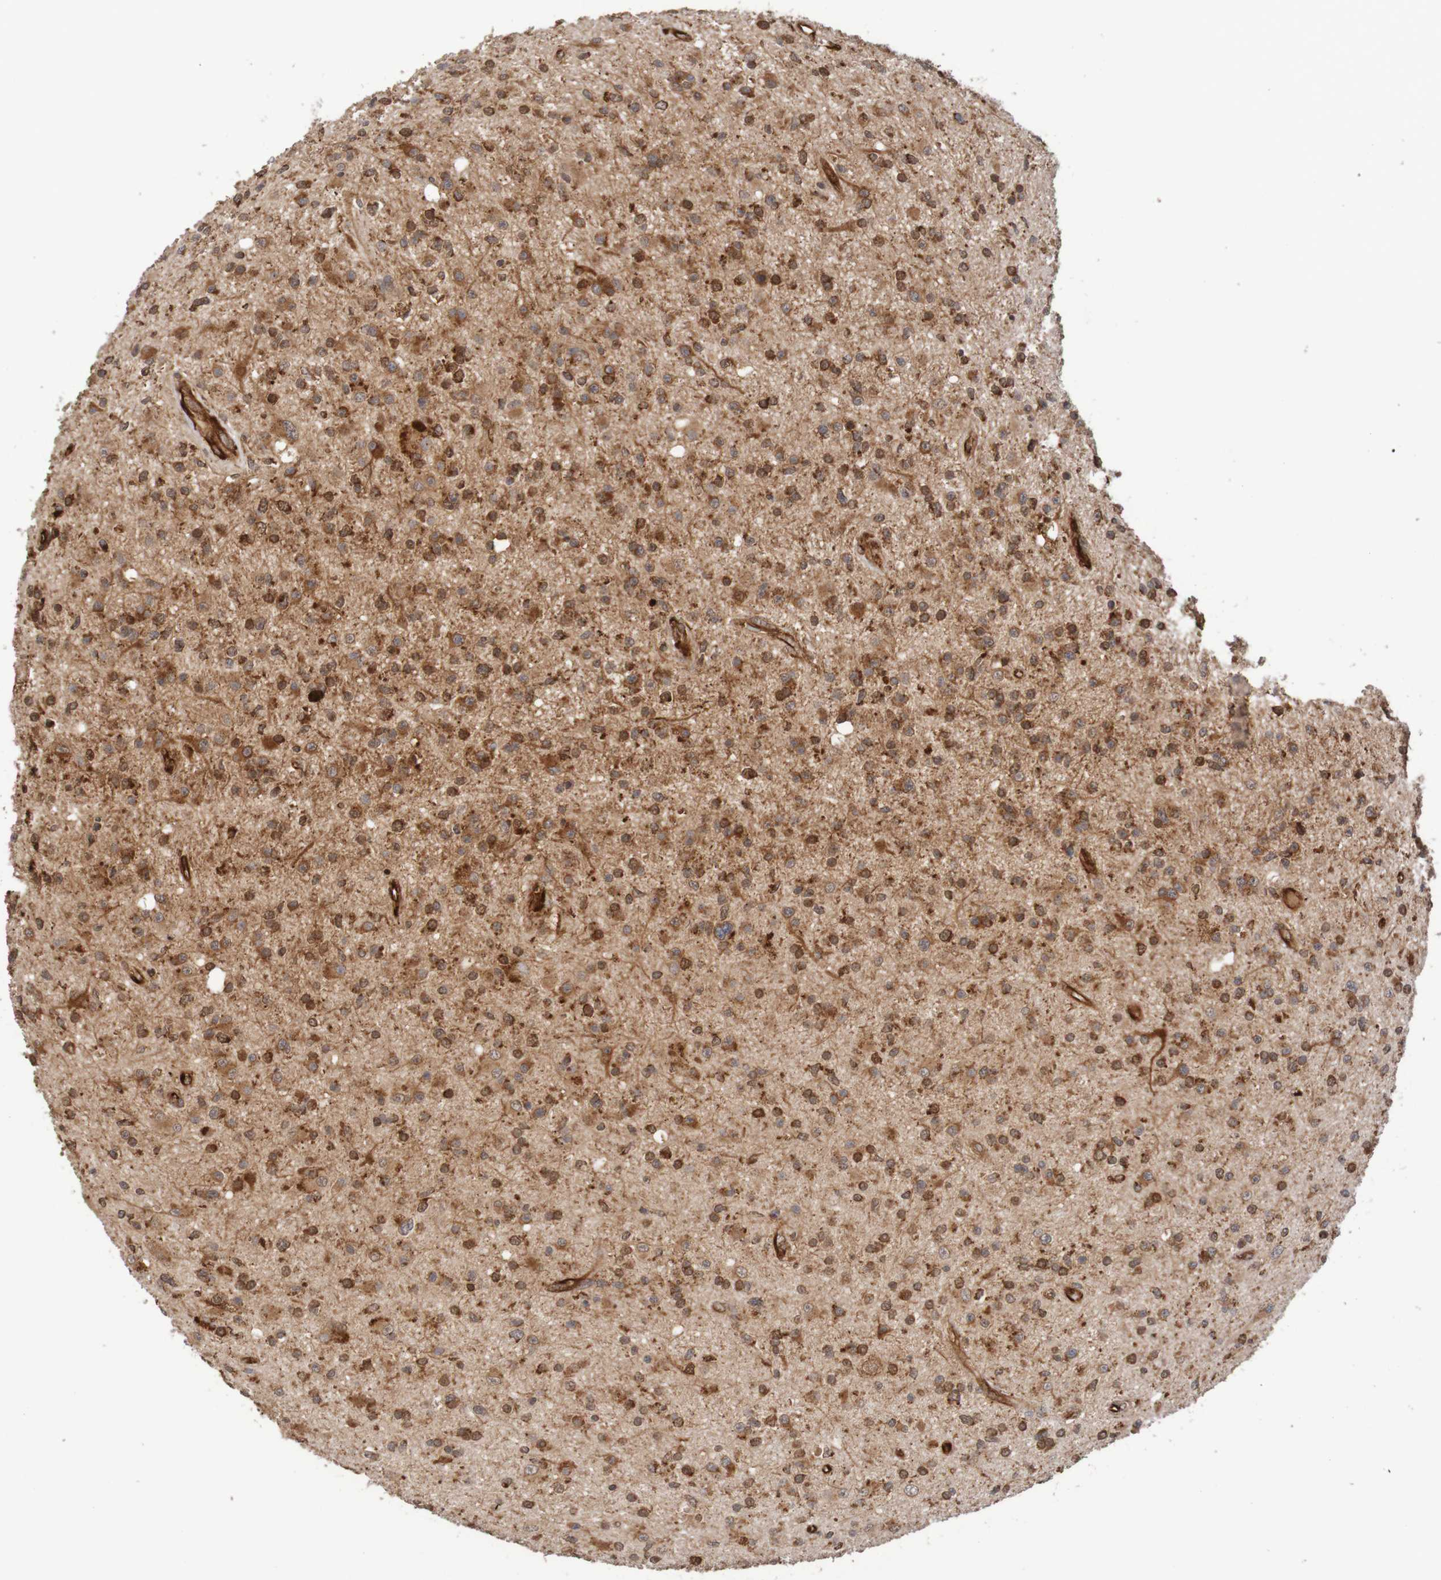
{"staining": {"intensity": "strong", "quantity": ">75%", "location": "cytoplasmic/membranous"}, "tissue": "glioma", "cell_type": "Tumor cells", "image_type": "cancer", "snomed": [{"axis": "morphology", "description": "Glioma, malignant, High grade"}, {"axis": "topography", "description": "Brain"}], "caption": "The micrograph exhibits staining of malignant high-grade glioma, revealing strong cytoplasmic/membranous protein staining (brown color) within tumor cells.", "gene": "MRPL52", "patient": {"sex": "male", "age": 33}}